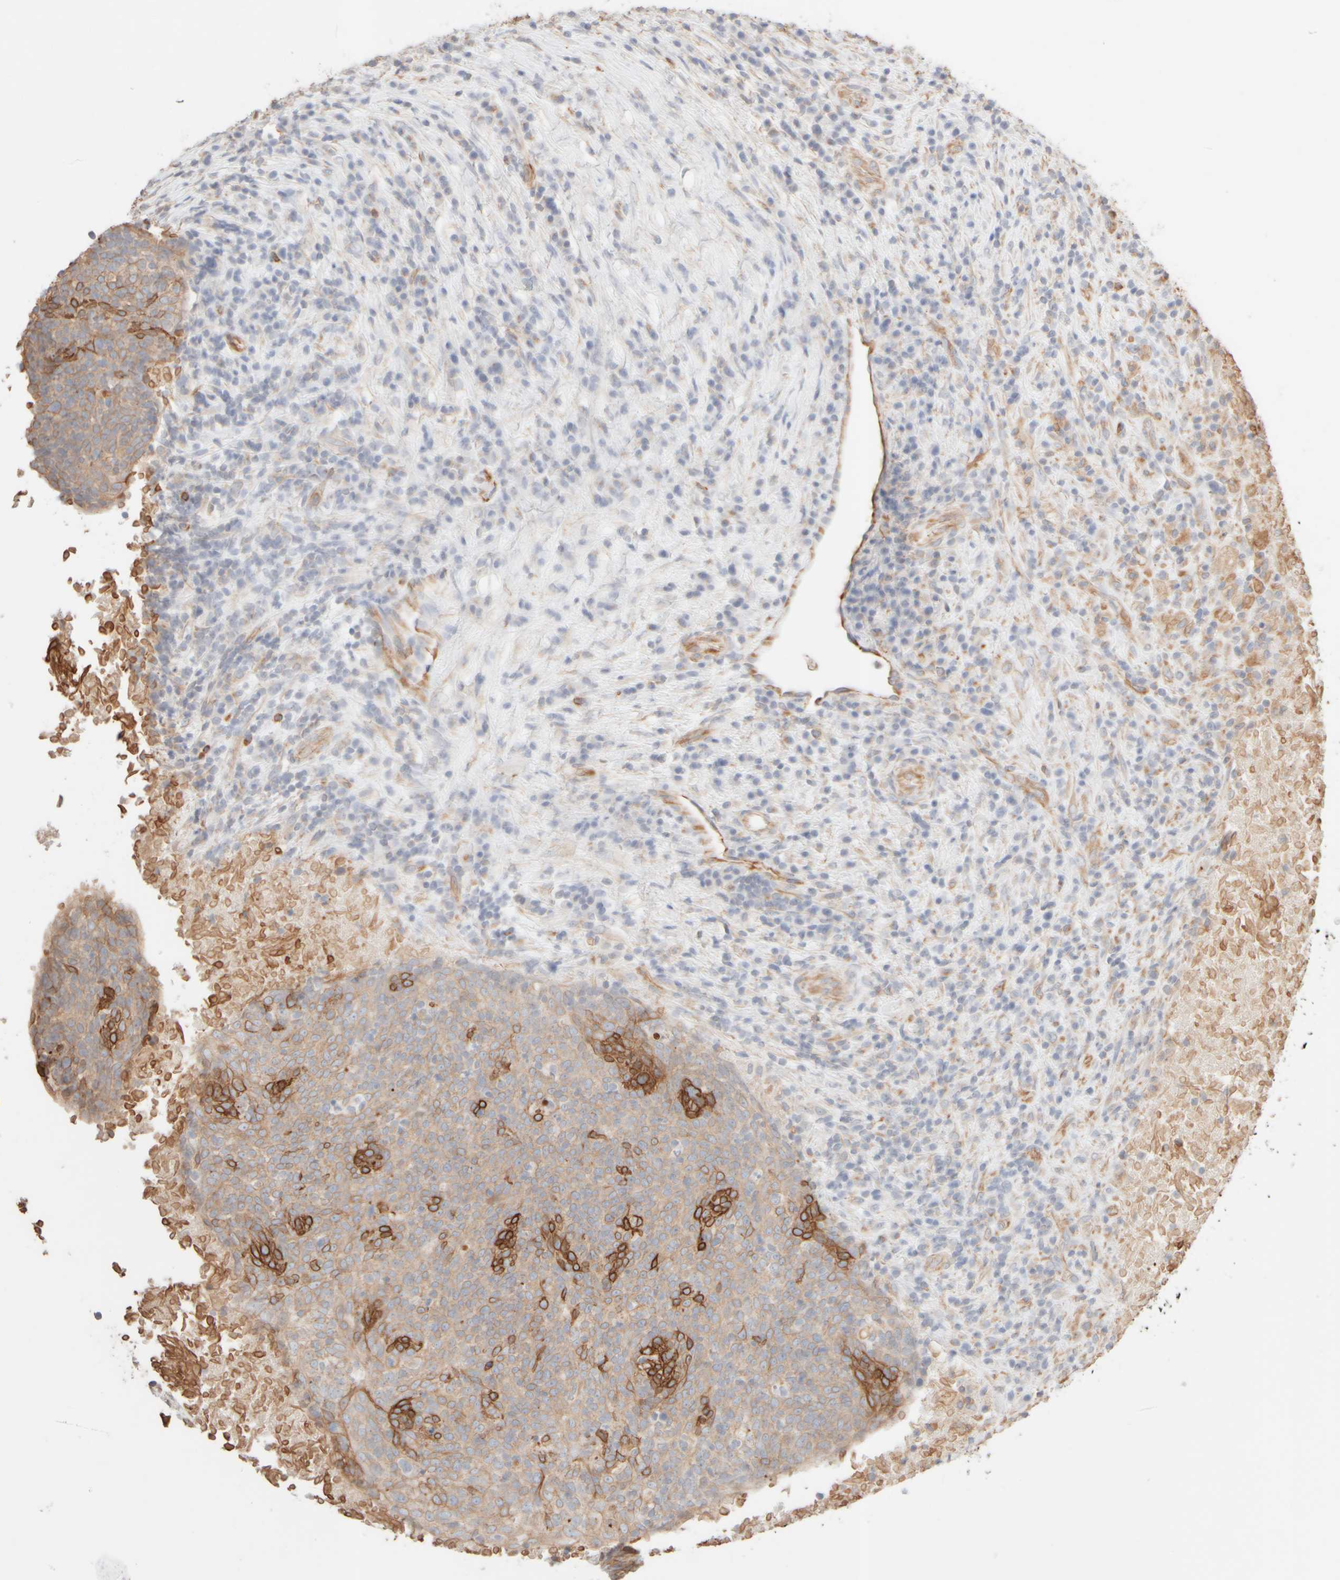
{"staining": {"intensity": "moderate", "quantity": "25%-75%", "location": "cytoplasmic/membranous"}, "tissue": "head and neck cancer", "cell_type": "Tumor cells", "image_type": "cancer", "snomed": [{"axis": "morphology", "description": "Squamous cell carcinoma, NOS"}, {"axis": "morphology", "description": "Squamous cell carcinoma, metastatic, NOS"}, {"axis": "topography", "description": "Lymph node"}, {"axis": "topography", "description": "Head-Neck"}], "caption": "Moderate cytoplasmic/membranous staining is appreciated in approximately 25%-75% of tumor cells in head and neck metastatic squamous cell carcinoma.", "gene": "KRT15", "patient": {"sex": "male", "age": 62}}